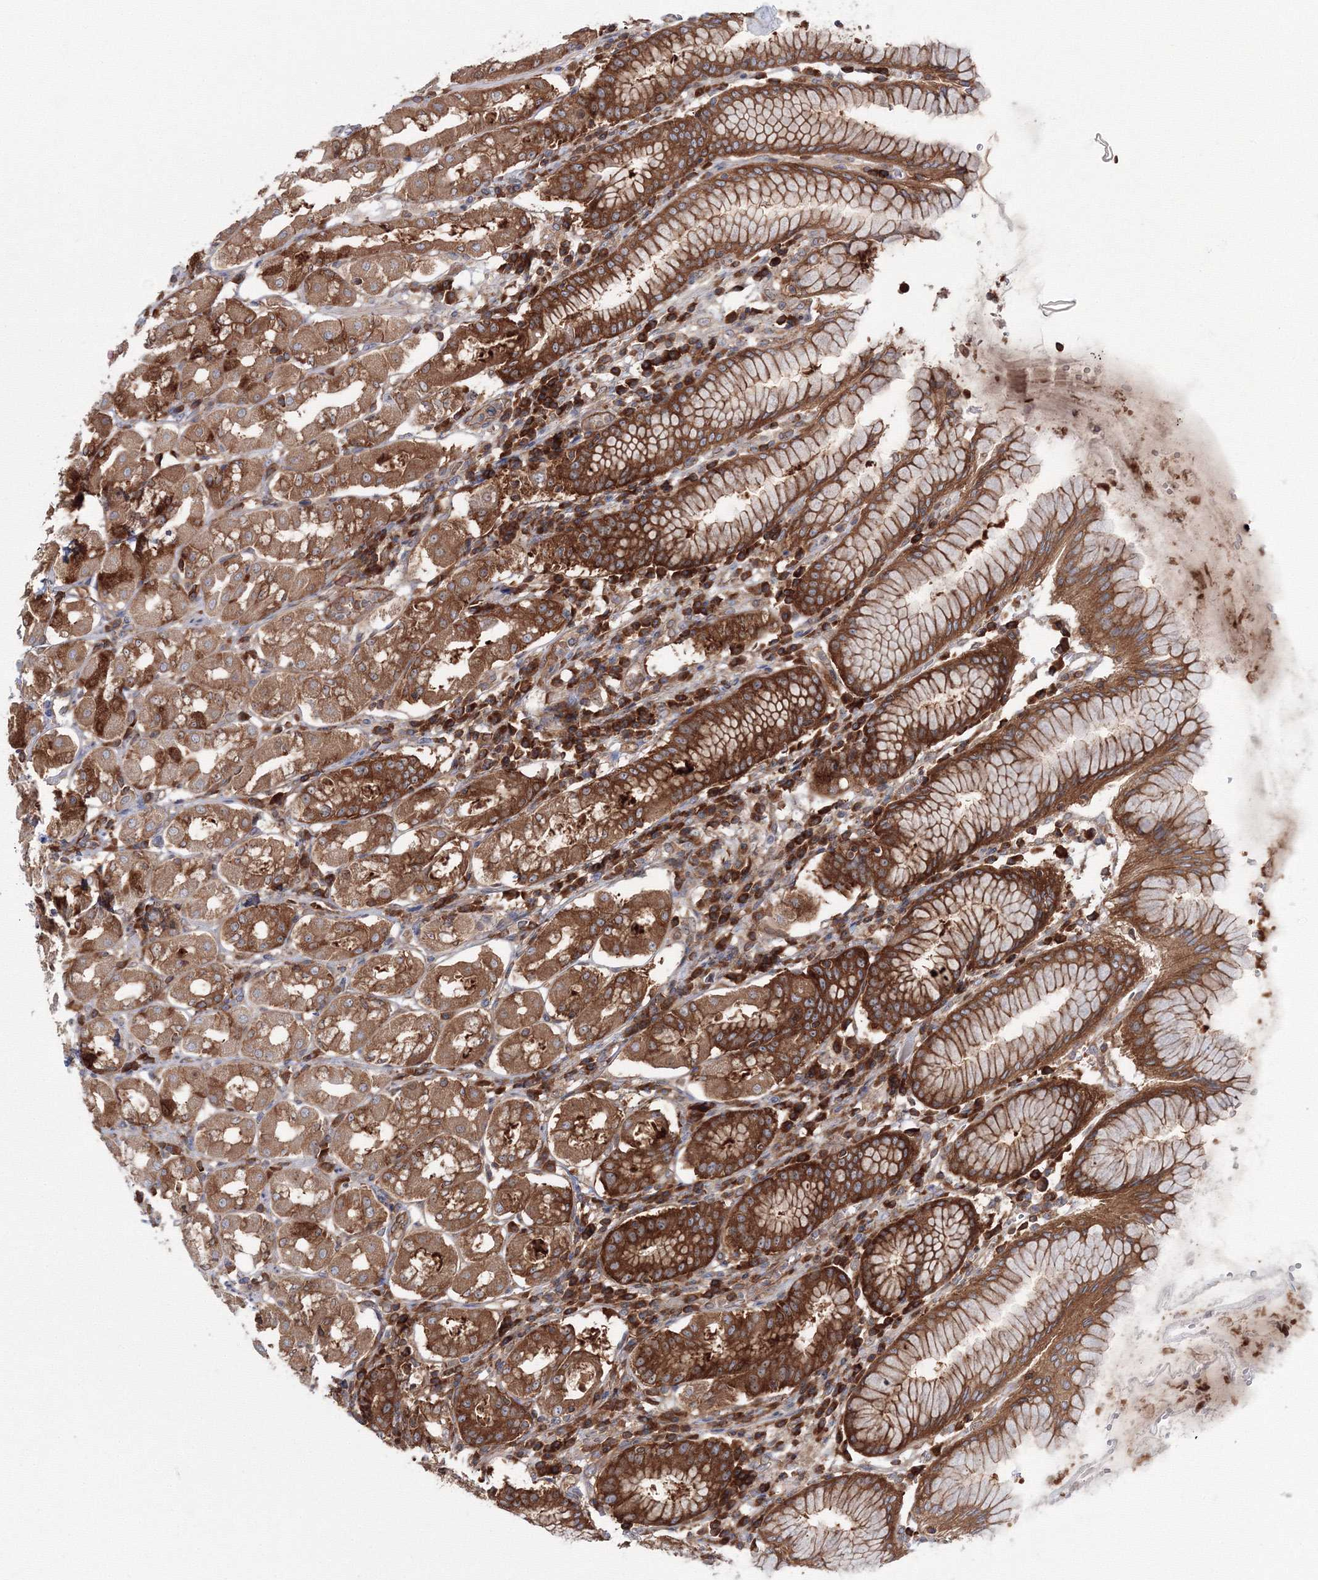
{"staining": {"intensity": "strong", "quantity": ">75%", "location": "cytoplasmic/membranous"}, "tissue": "stomach", "cell_type": "Glandular cells", "image_type": "normal", "snomed": [{"axis": "morphology", "description": "Normal tissue, NOS"}, {"axis": "topography", "description": "Stomach"}, {"axis": "topography", "description": "Stomach, lower"}], "caption": "Immunohistochemistry image of benign stomach: stomach stained using immunohistochemistry exhibits high levels of strong protein expression localized specifically in the cytoplasmic/membranous of glandular cells, appearing as a cytoplasmic/membranous brown color.", "gene": "HARS1", "patient": {"sex": "female", "age": 56}}